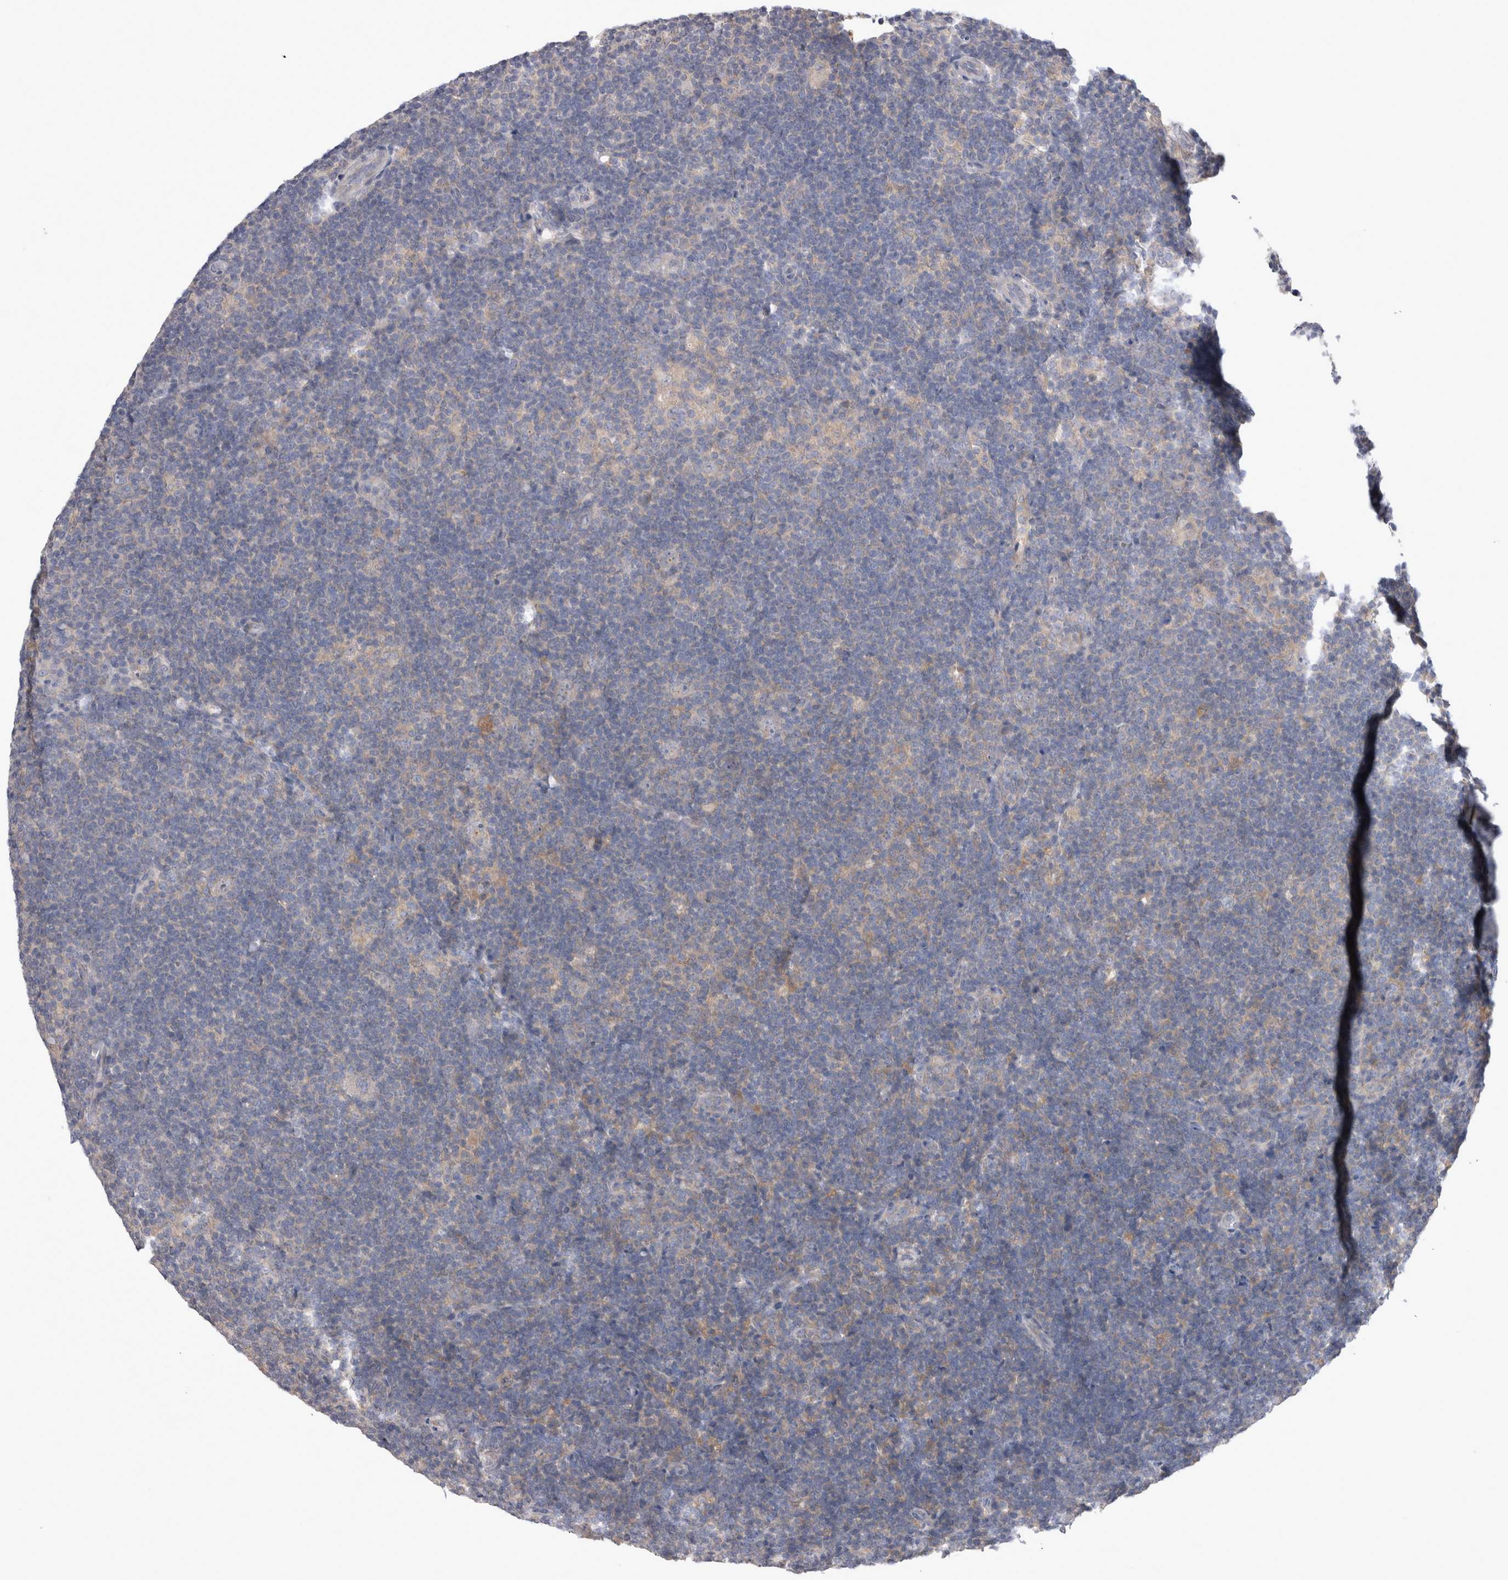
{"staining": {"intensity": "negative", "quantity": "none", "location": "none"}, "tissue": "lymphoma", "cell_type": "Tumor cells", "image_type": "cancer", "snomed": [{"axis": "morphology", "description": "Hodgkin's disease, NOS"}, {"axis": "topography", "description": "Lymph node"}], "caption": "A high-resolution histopathology image shows immunohistochemistry staining of Hodgkin's disease, which reveals no significant staining in tumor cells.", "gene": "LRRC40", "patient": {"sex": "female", "age": 57}}